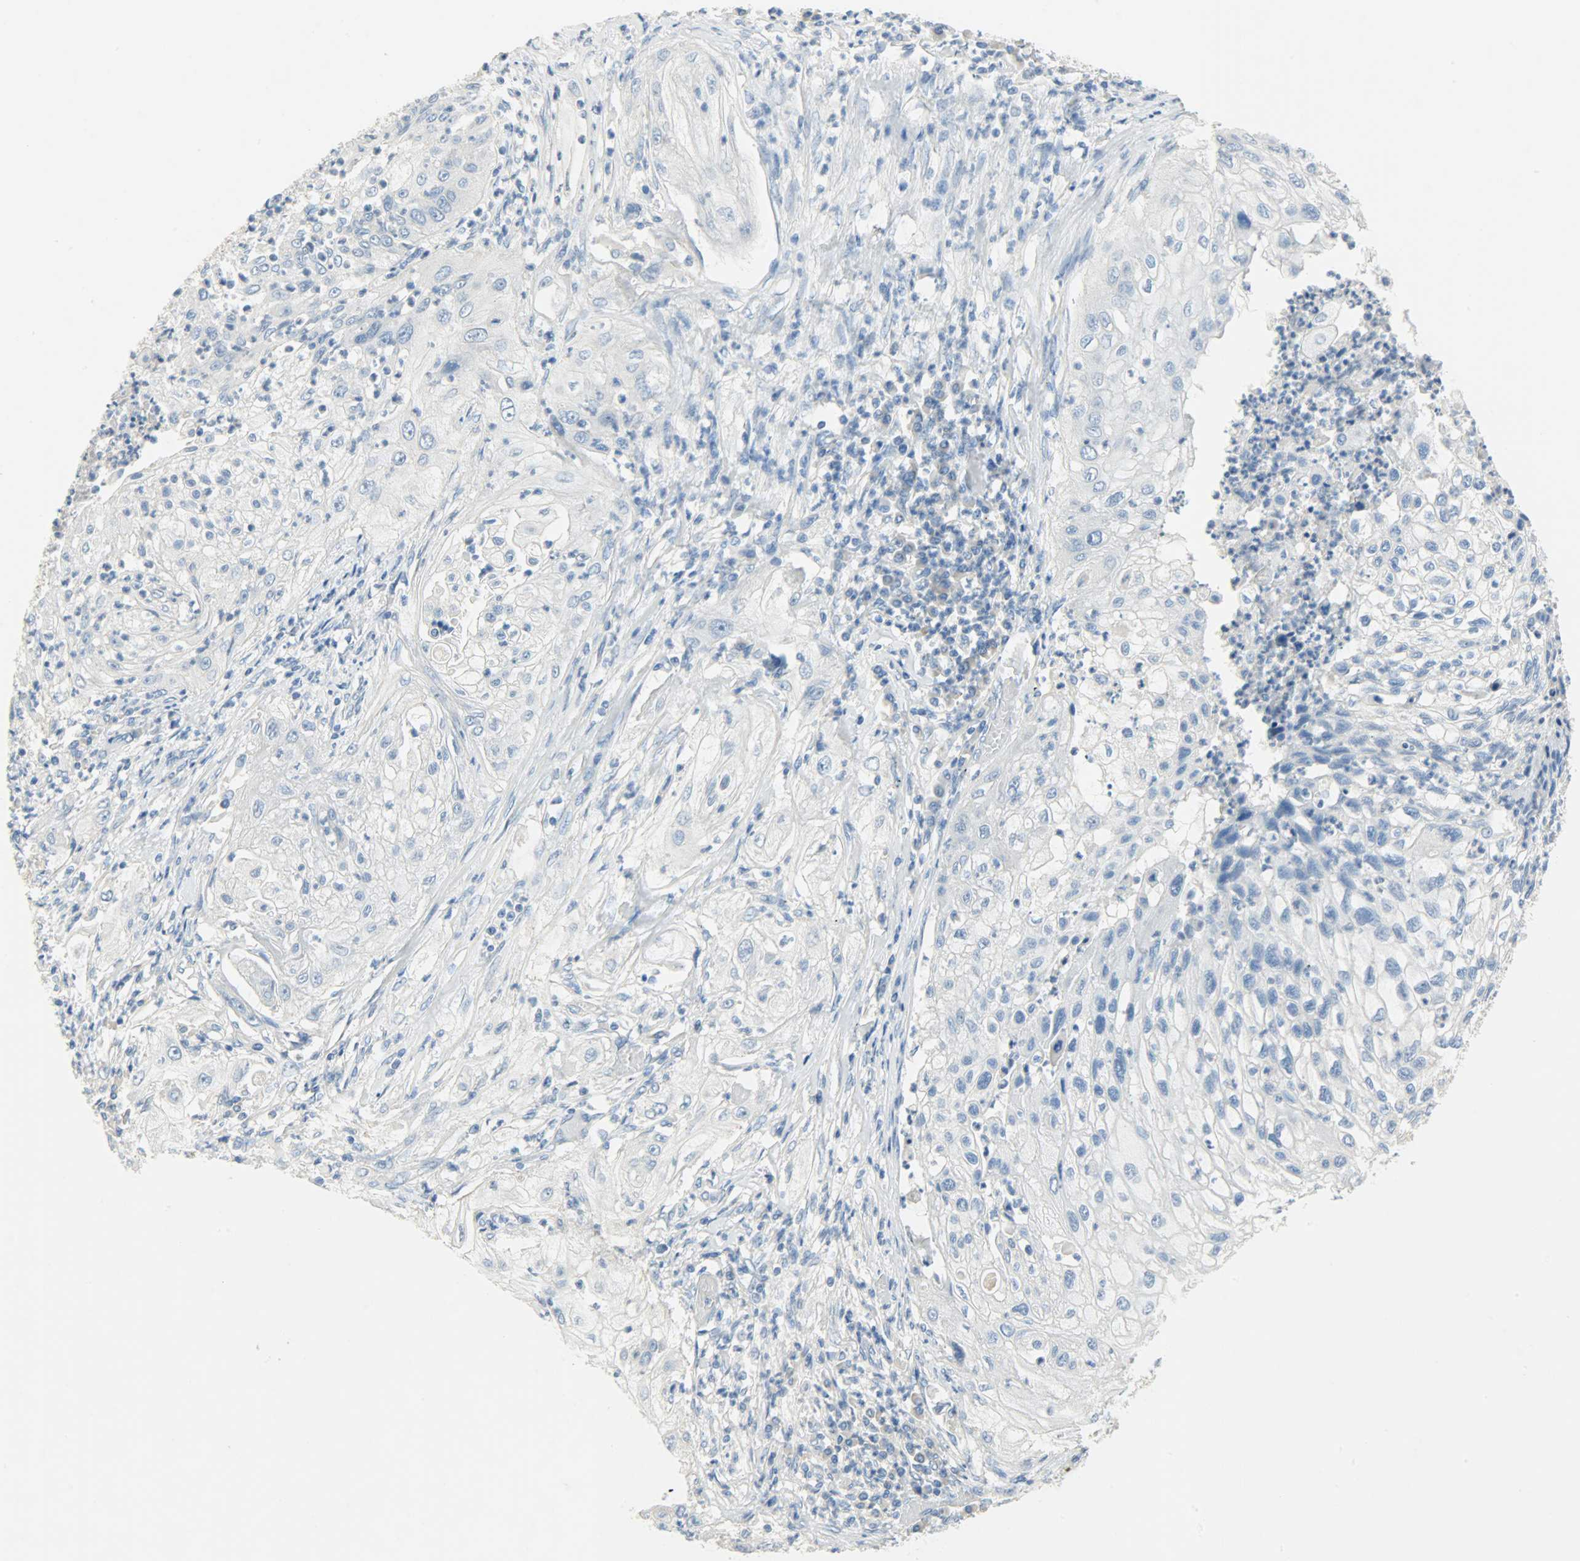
{"staining": {"intensity": "negative", "quantity": "none", "location": "none"}, "tissue": "lung cancer", "cell_type": "Tumor cells", "image_type": "cancer", "snomed": [{"axis": "morphology", "description": "Inflammation, NOS"}, {"axis": "morphology", "description": "Squamous cell carcinoma, NOS"}, {"axis": "topography", "description": "Lymph node"}, {"axis": "topography", "description": "Soft tissue"}, {"axis": "topography", "description": "Lung"}], "caption": "DAB (3,3'-diaminobenzidine) immunohistochemical staining of squamous cell carcinoma (lung) displays no significant staining in tumor cells.", "gene": "PROM1", "patient": {"sex": "male", "age": 66}}